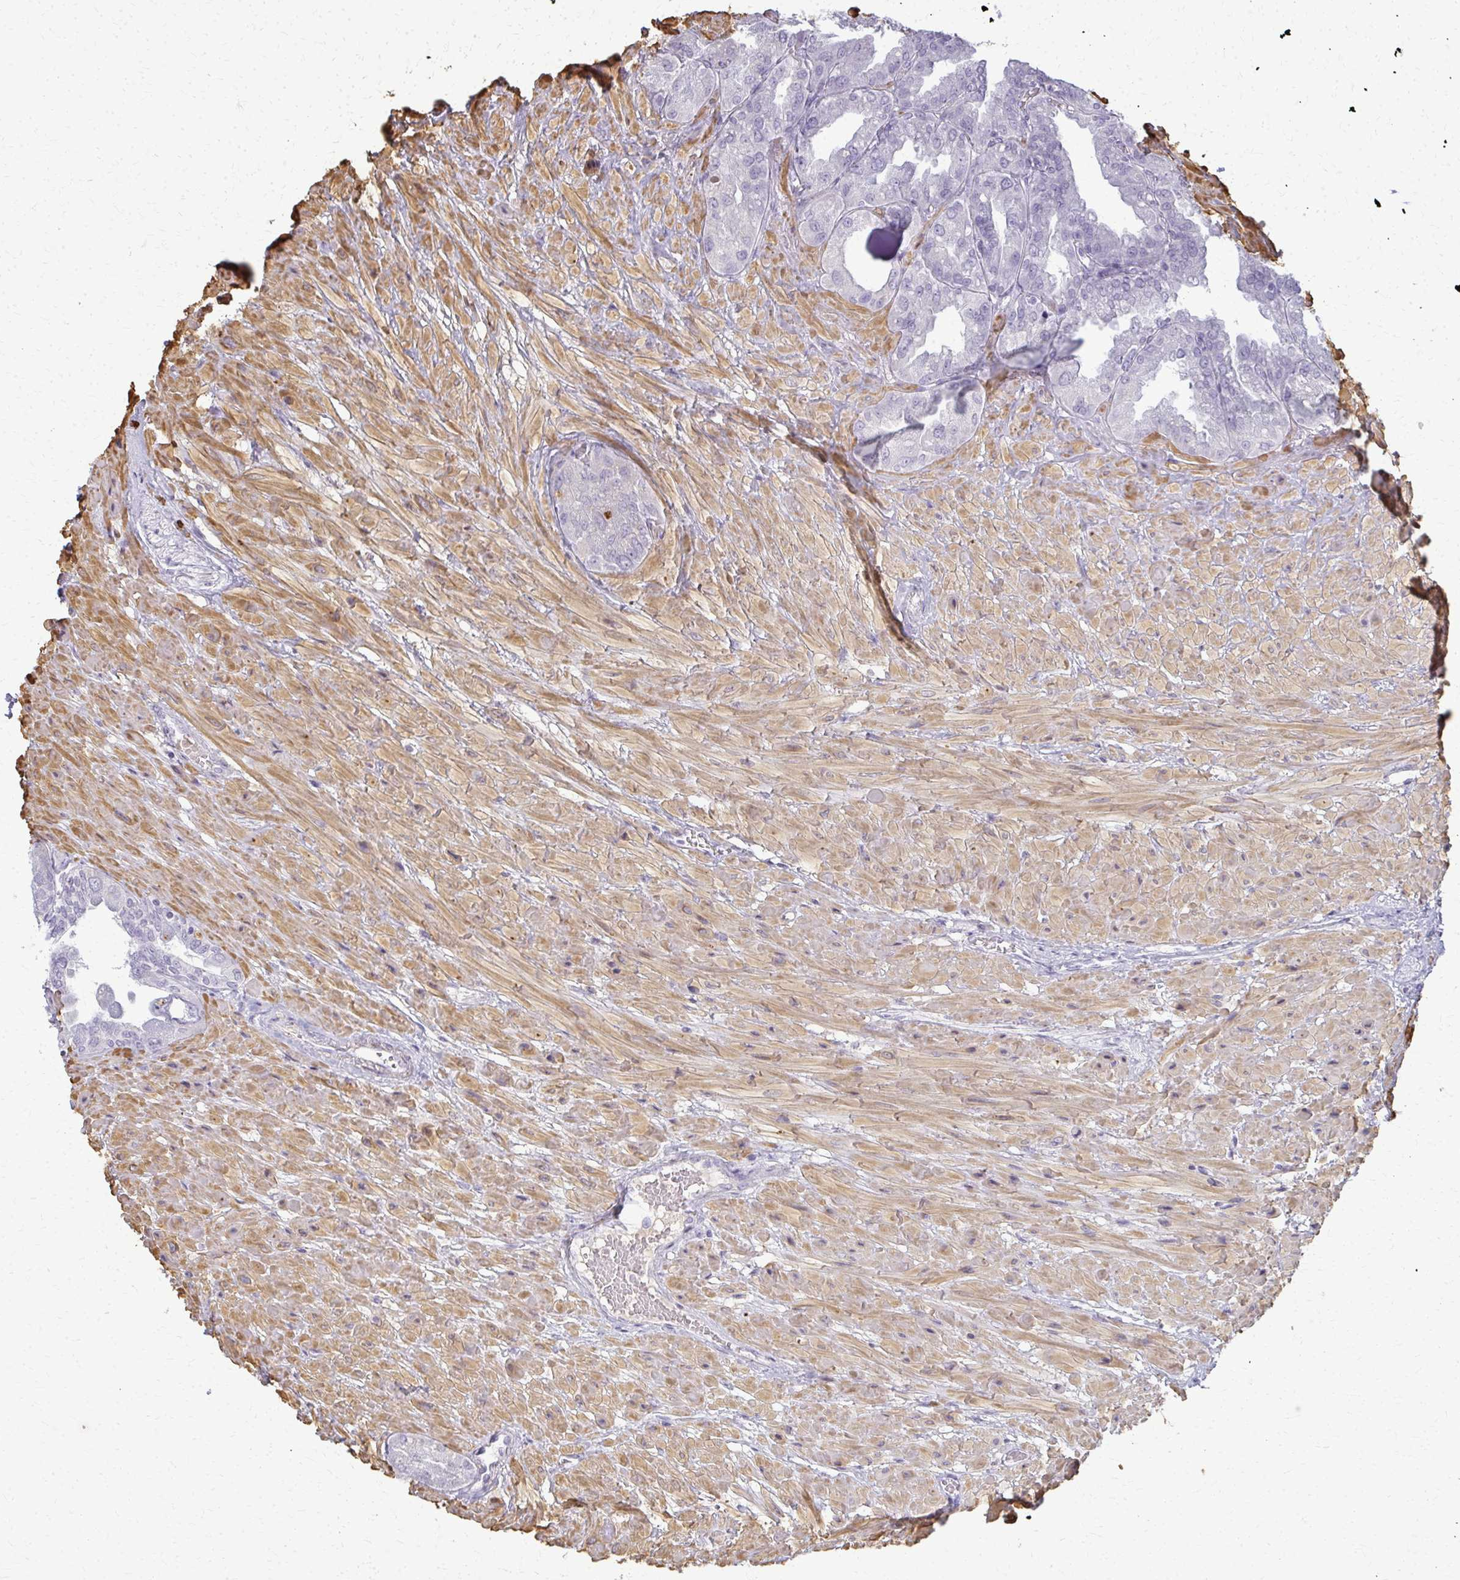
{"staining": {"intensity": "negative", "quantity": "none", "location": "none"}, "tissue": "seminal vesicle", "cell_type": "Glandular cells", "image_type": "normal", "snomed": [{"axis": "morphology", "description": "Normal tissue, NOS"}, {"axis": "topography", "description": "Seminal veicle"}], "caption": "An image of seminal vesicle stained for a protein displays no brown staining in glandular cells.", "gene": "CA3", "patient": {"sex": "male", "age": 55}}